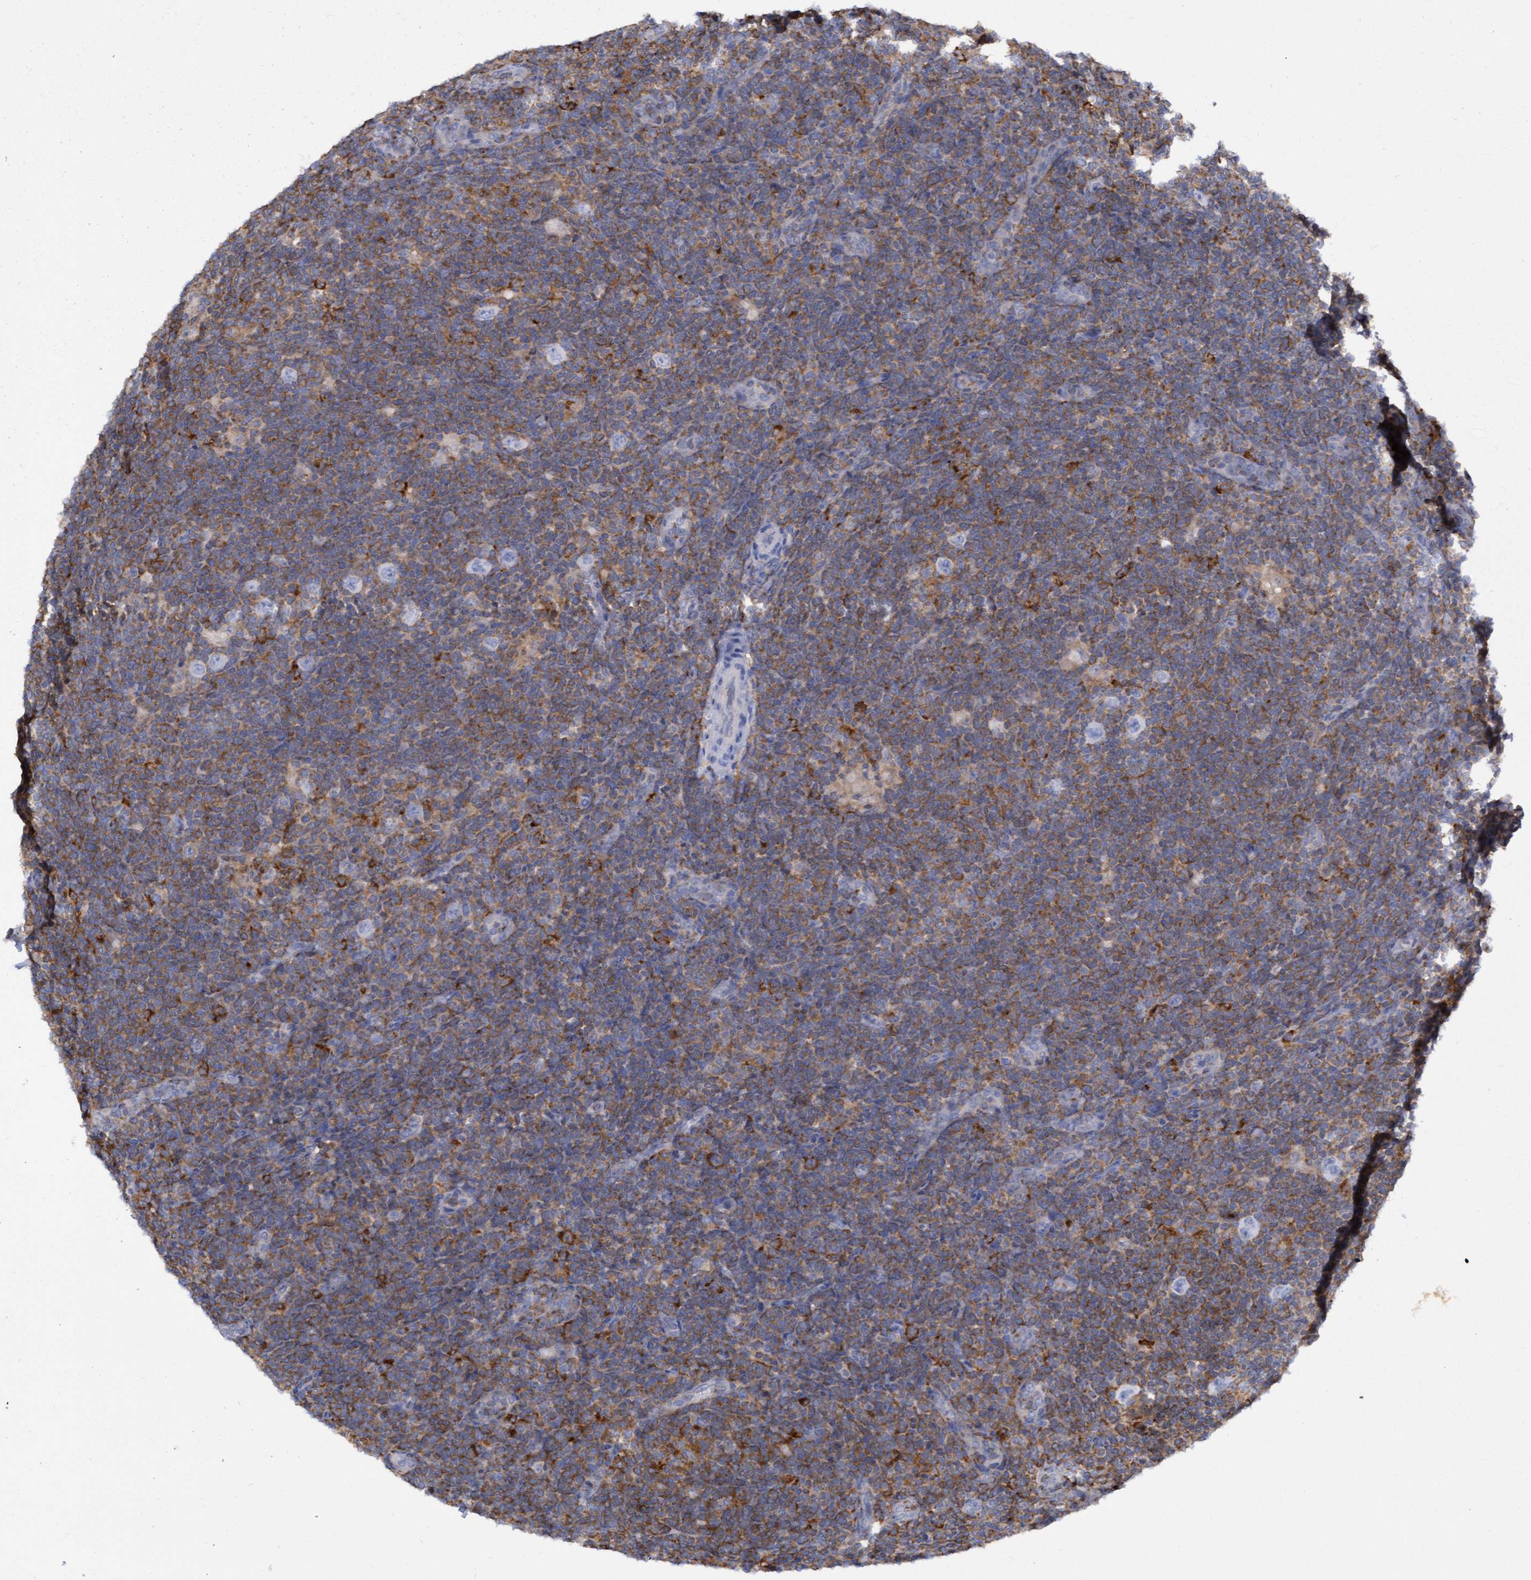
{"staining": {"intensity": "negative", "quantity": "none", "location": "none"}, "tissue": "lymphoma", "cell_type": "Tumor cells", "image_type": "cancer", "snomed": [{"axis": "morphology", "description": "Hodgkin's disease, NOS"}, {"axis": "topography", "description": "Lymph node"}], "caption": "The micrograph demonstrates no significant expression in tumor cells of lymphoma. (DAB (3,3'-diaminobenzidine) immunohistochemistry with hematoxylin counter stain).", "gene": "FNBP1", "patient": {"sex": "female", "age": 57}}